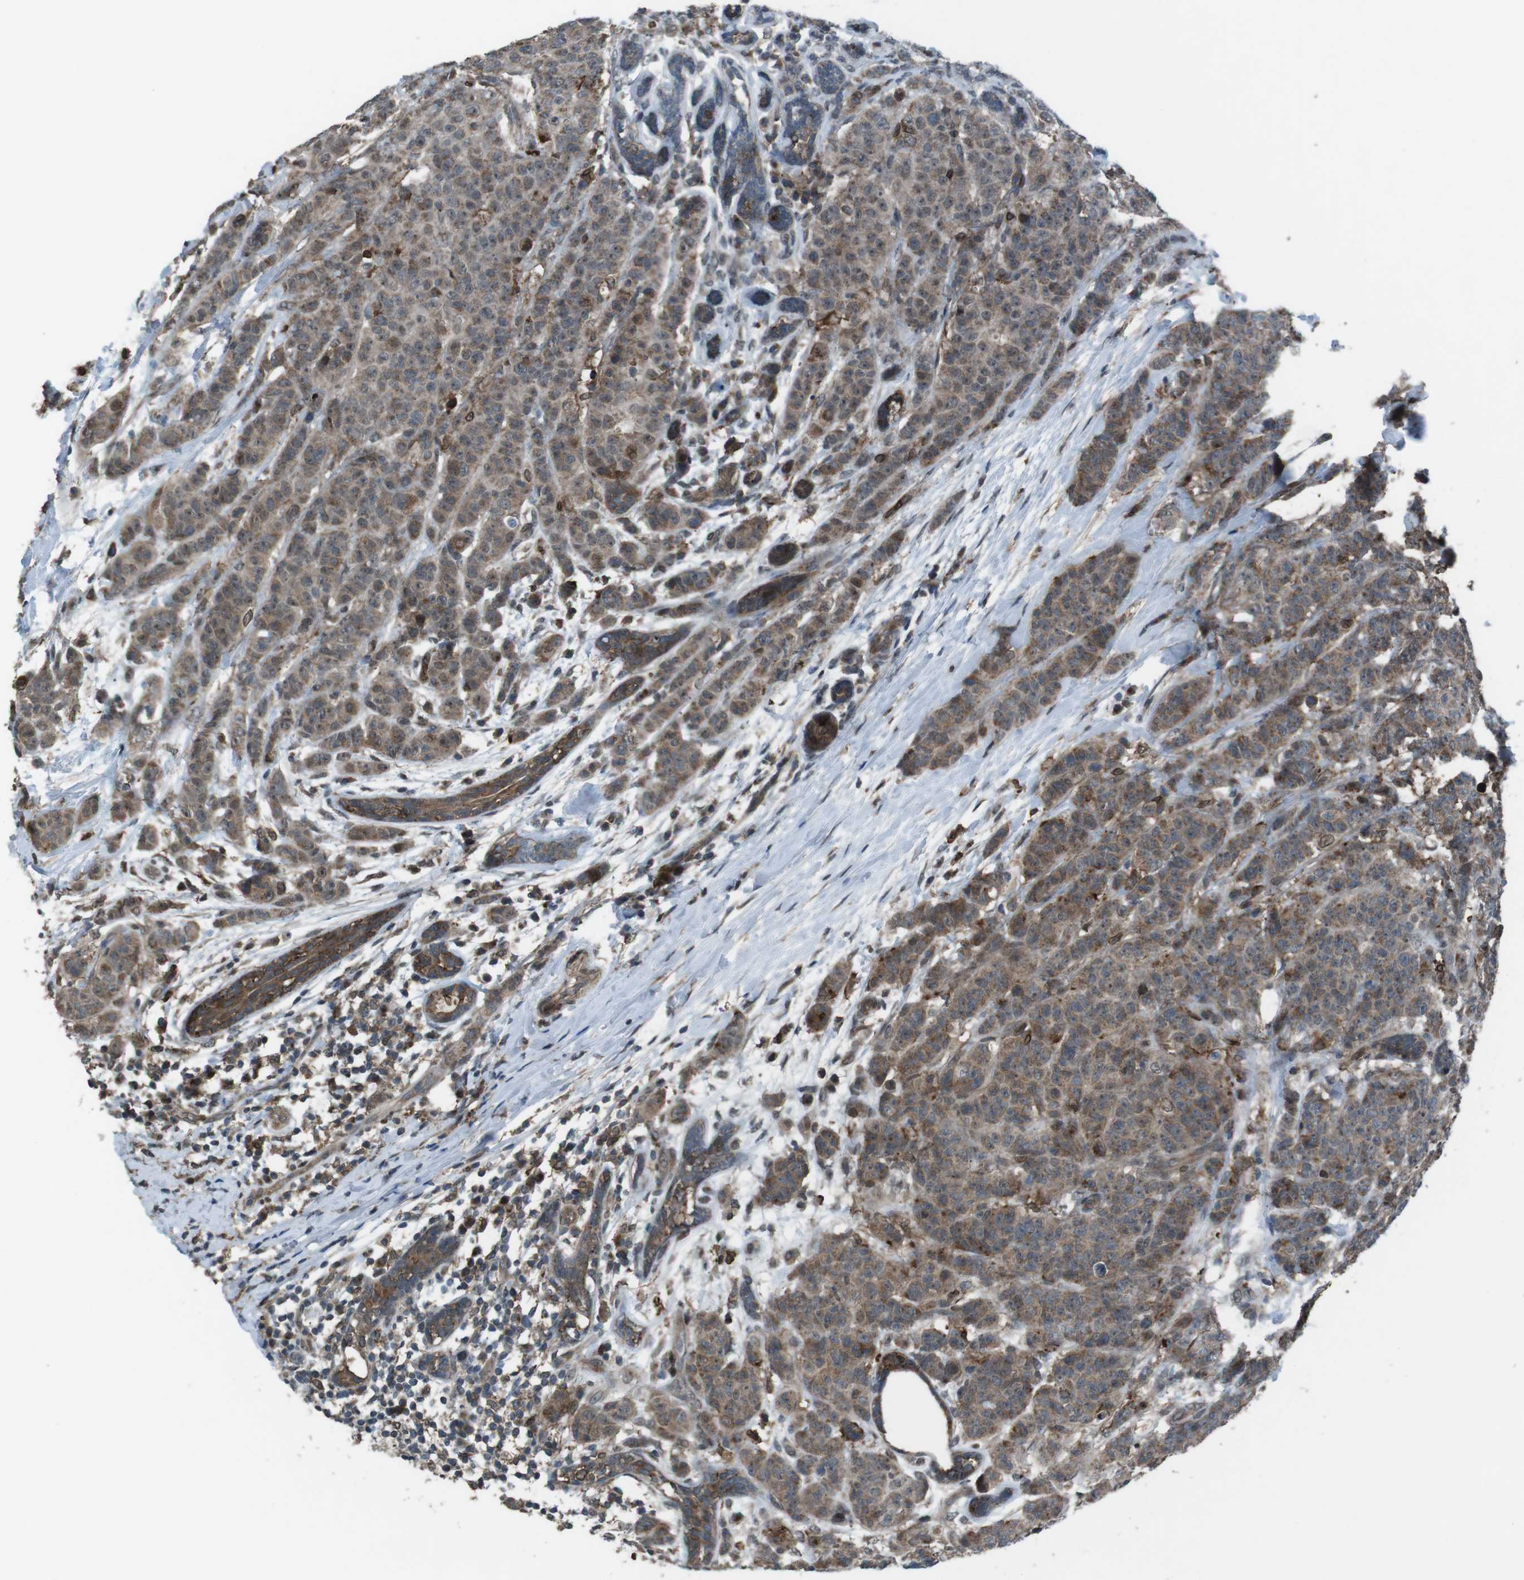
{"staining": {"intensity": "moderate", "quantity": ">75%", "location": "cytoplasmic/membranous"}, "tissue": "breast cancer", "cell_type": "Tumor cells", "image_type": "cancer", "snomed": [{"axis": "morphology", "description": "Normal tissue, NOS"}, {"axis": "morphology", "description": "Duct carcinoma"}, {"axis": "topography", "description": "Breast"}], "caption": "High-power microscopy captured an immunohistochemistry image of breast cancer, revealing moderate cytoplasmic/membranous expression in about >75% of tumor cells. Immunohistochemistry stains the protein in brown and the nuclei are stained blue.", "gene": "GDF10", "patient": {"sex": "female", "age": 40}}